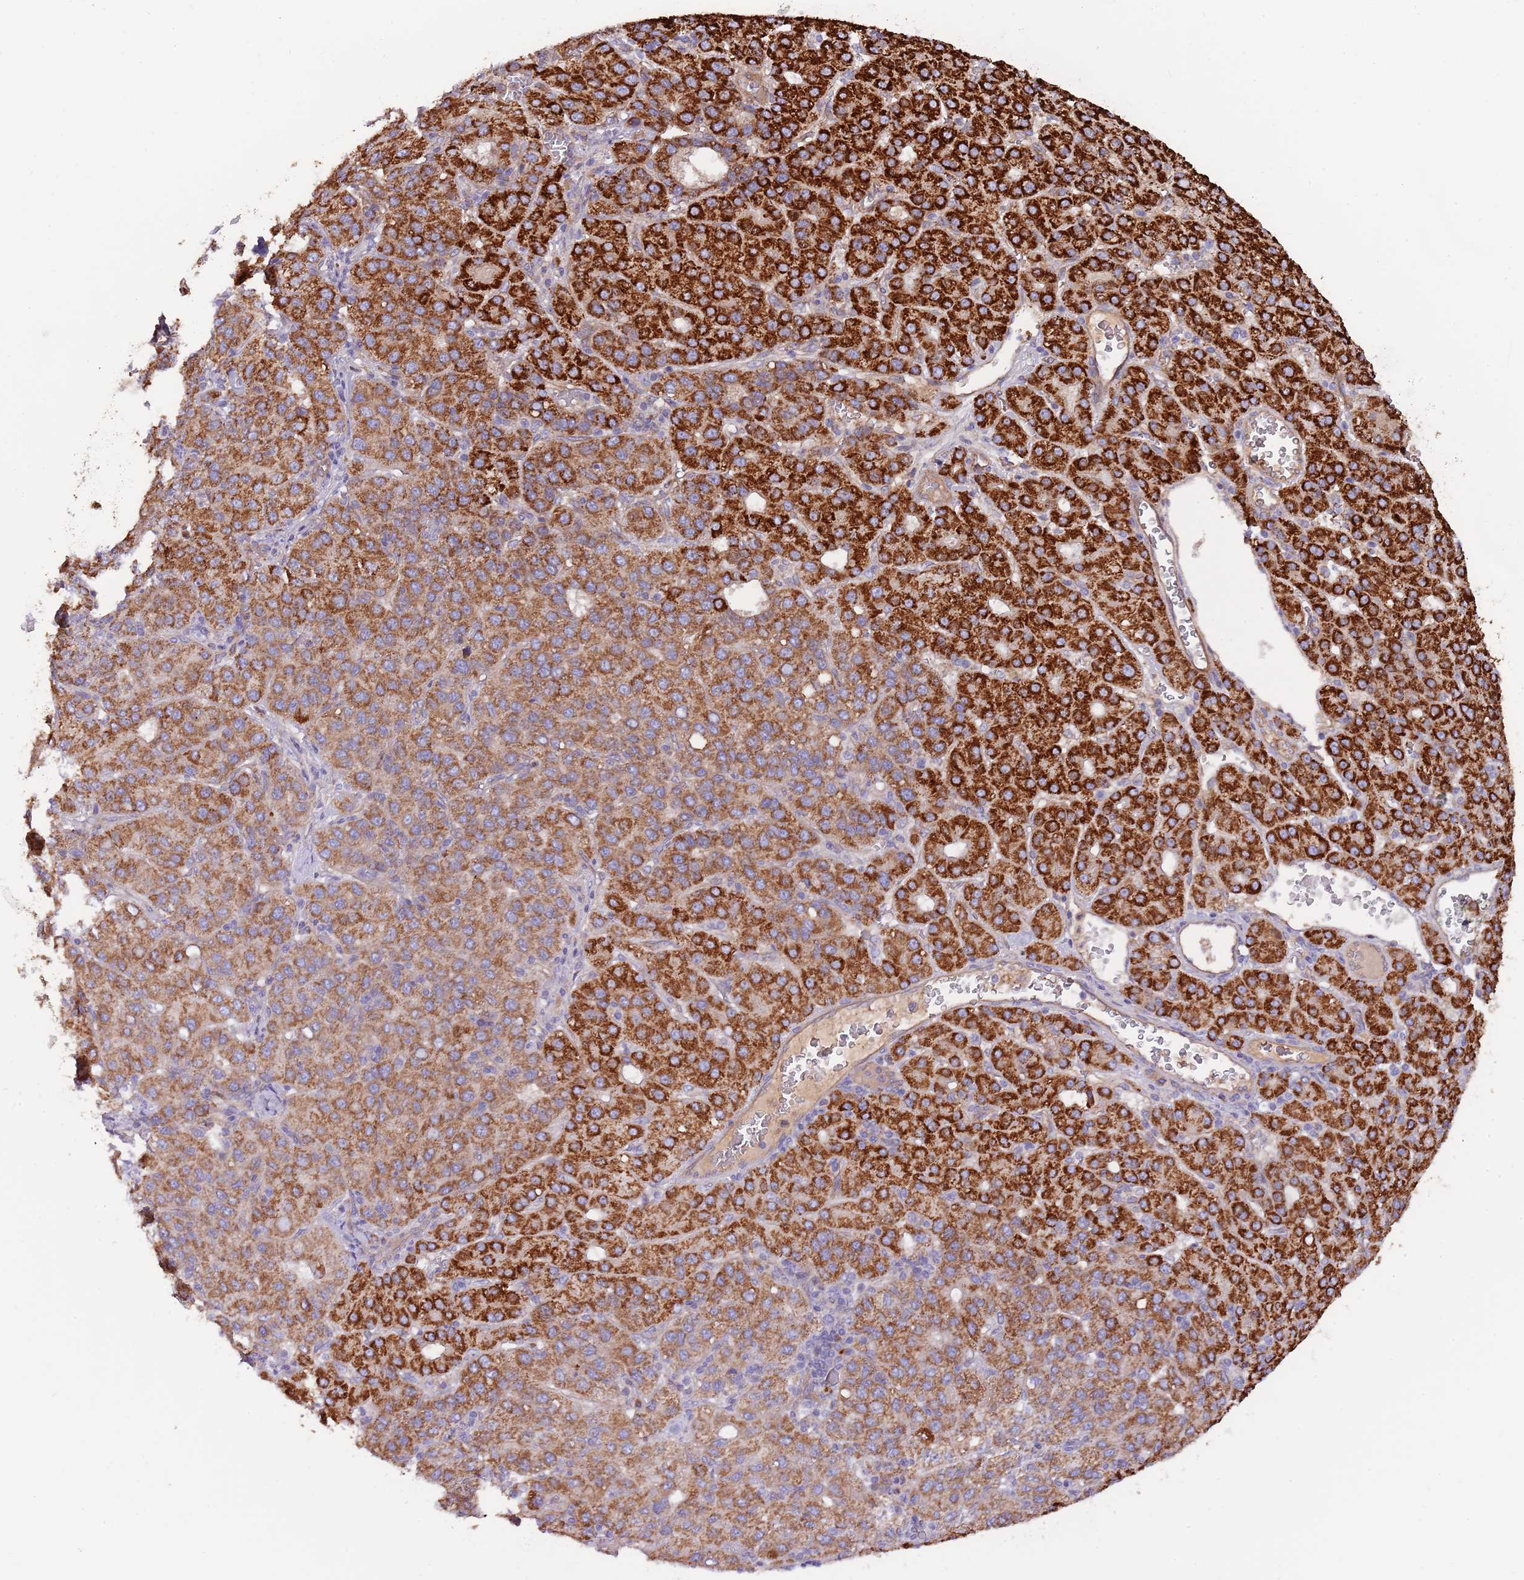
{"staining": {"intensity": "strong", "quantity": ">75%", "location": "cytoplasmic/membranous"}, "tissue": "liver cancer", "cell_type": "Tumor cells", "image_type": "cancer", "snomed": [{"axis": "morphology", "description": "Carcinoma, Hepatocellular, NOS"}, {"axis": "topography", "description": "Liver"}], "caption": "High-power microscopy captured an IHC photomicrograph of liver cancer, revealing strong cytoplasmic/membranous positivity in approximately >75% of tumor cells. The protein of interest is shown in brown color, while the nuclei are stained blue.", "gene": "DOCK6", "patient": {"sex": "male", "age": 65}}